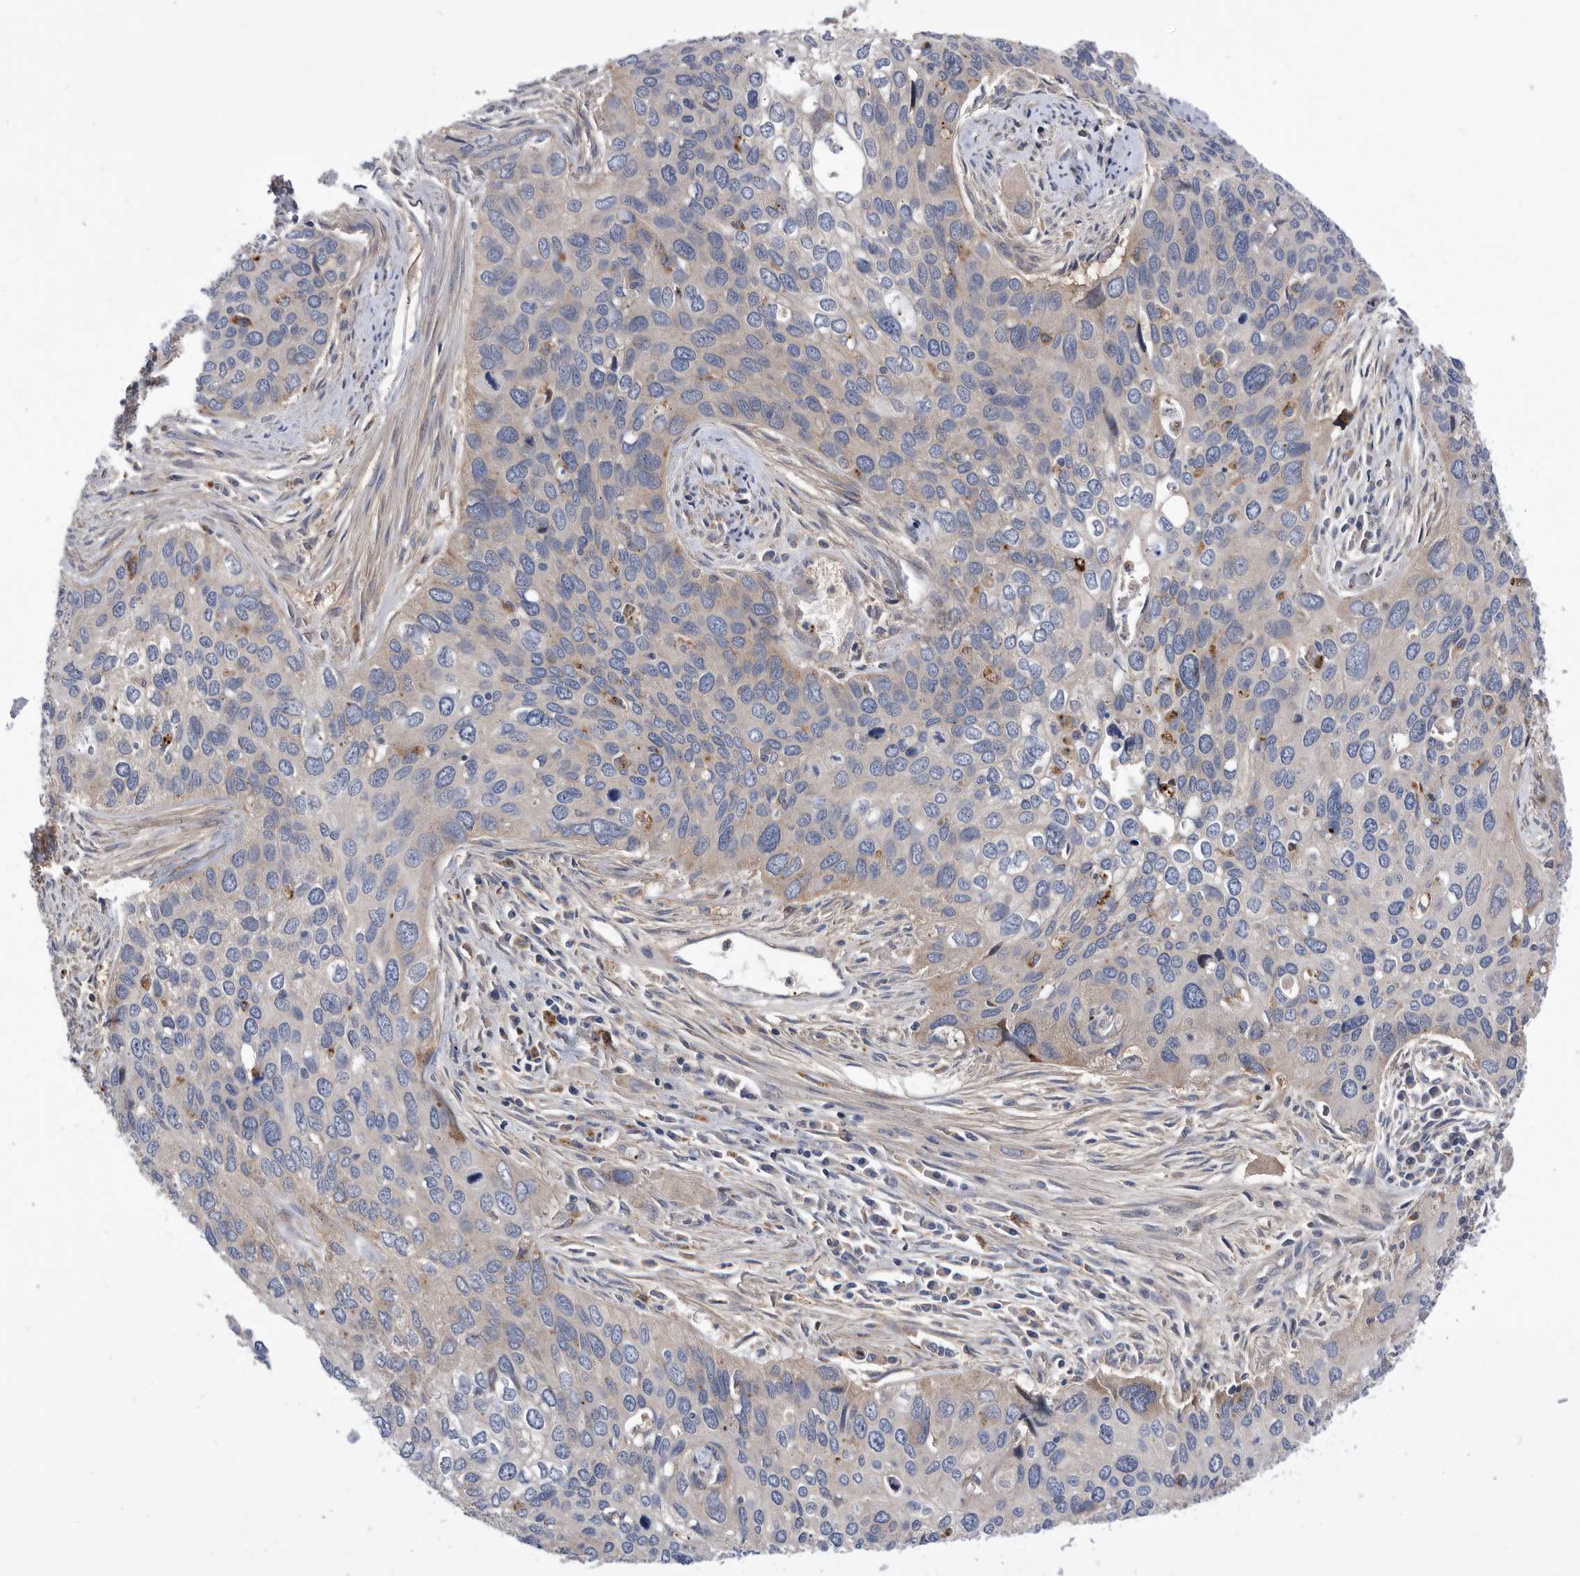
{"staining": {"intensity": "negative", "quantity": "none", "location": "none"}, "tissue": "cervical cancer", "cell_type": "Tumor cells", "image_type": "cancer", "snomed": [{"axis": "morphology", "description": "Squamous cell carcinoma, NOS"}, {"axis": "topography", "description": "Cervix"}], "caption": "This is an immunohistochemistry image of human cervical cancer (squamous cell carcinoma). There is no staining in tumor cells.", "gene": "BAIAP3", "patient": {"sex": "female", "age": 55}}